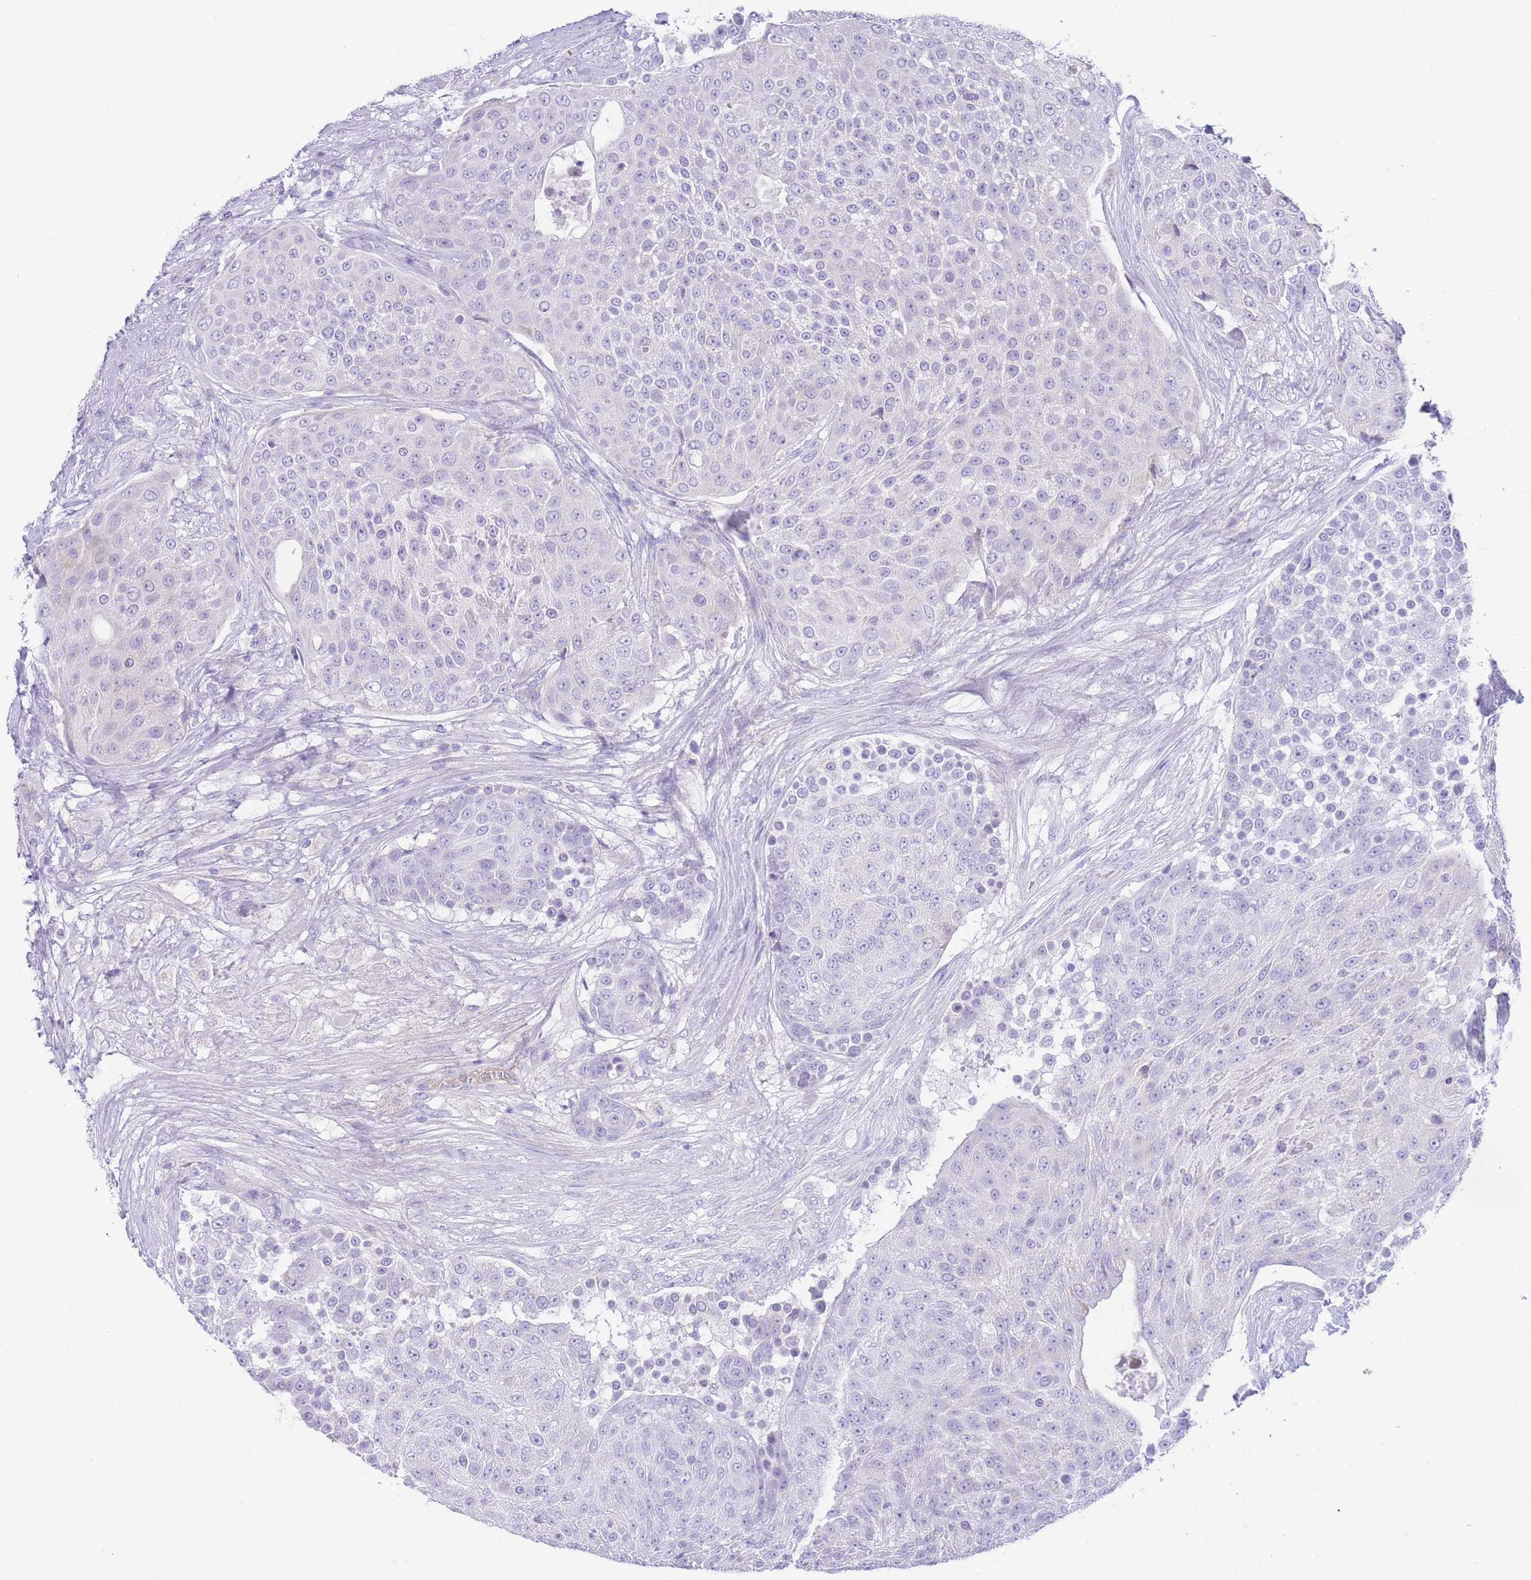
{"staining": {"intensity": "negative", "quantity": "none", "location": "none"}, "tissue": "urothelial cancer", "cell_type": "Tumor cells", "image_type": "cancer", "snomed": [{"axis": "morphology", "description": "Urothelial carcinoma, High grade"}, {"axis": "topography", "description": "Urinary bladder"}], "caption": "High-grade urothelial carcinoma was stained to show a protein in brown. There is no significant staining in tumor cells.", "gene": "ACSM4", "patient": {"sex": "female", "age": 63}}